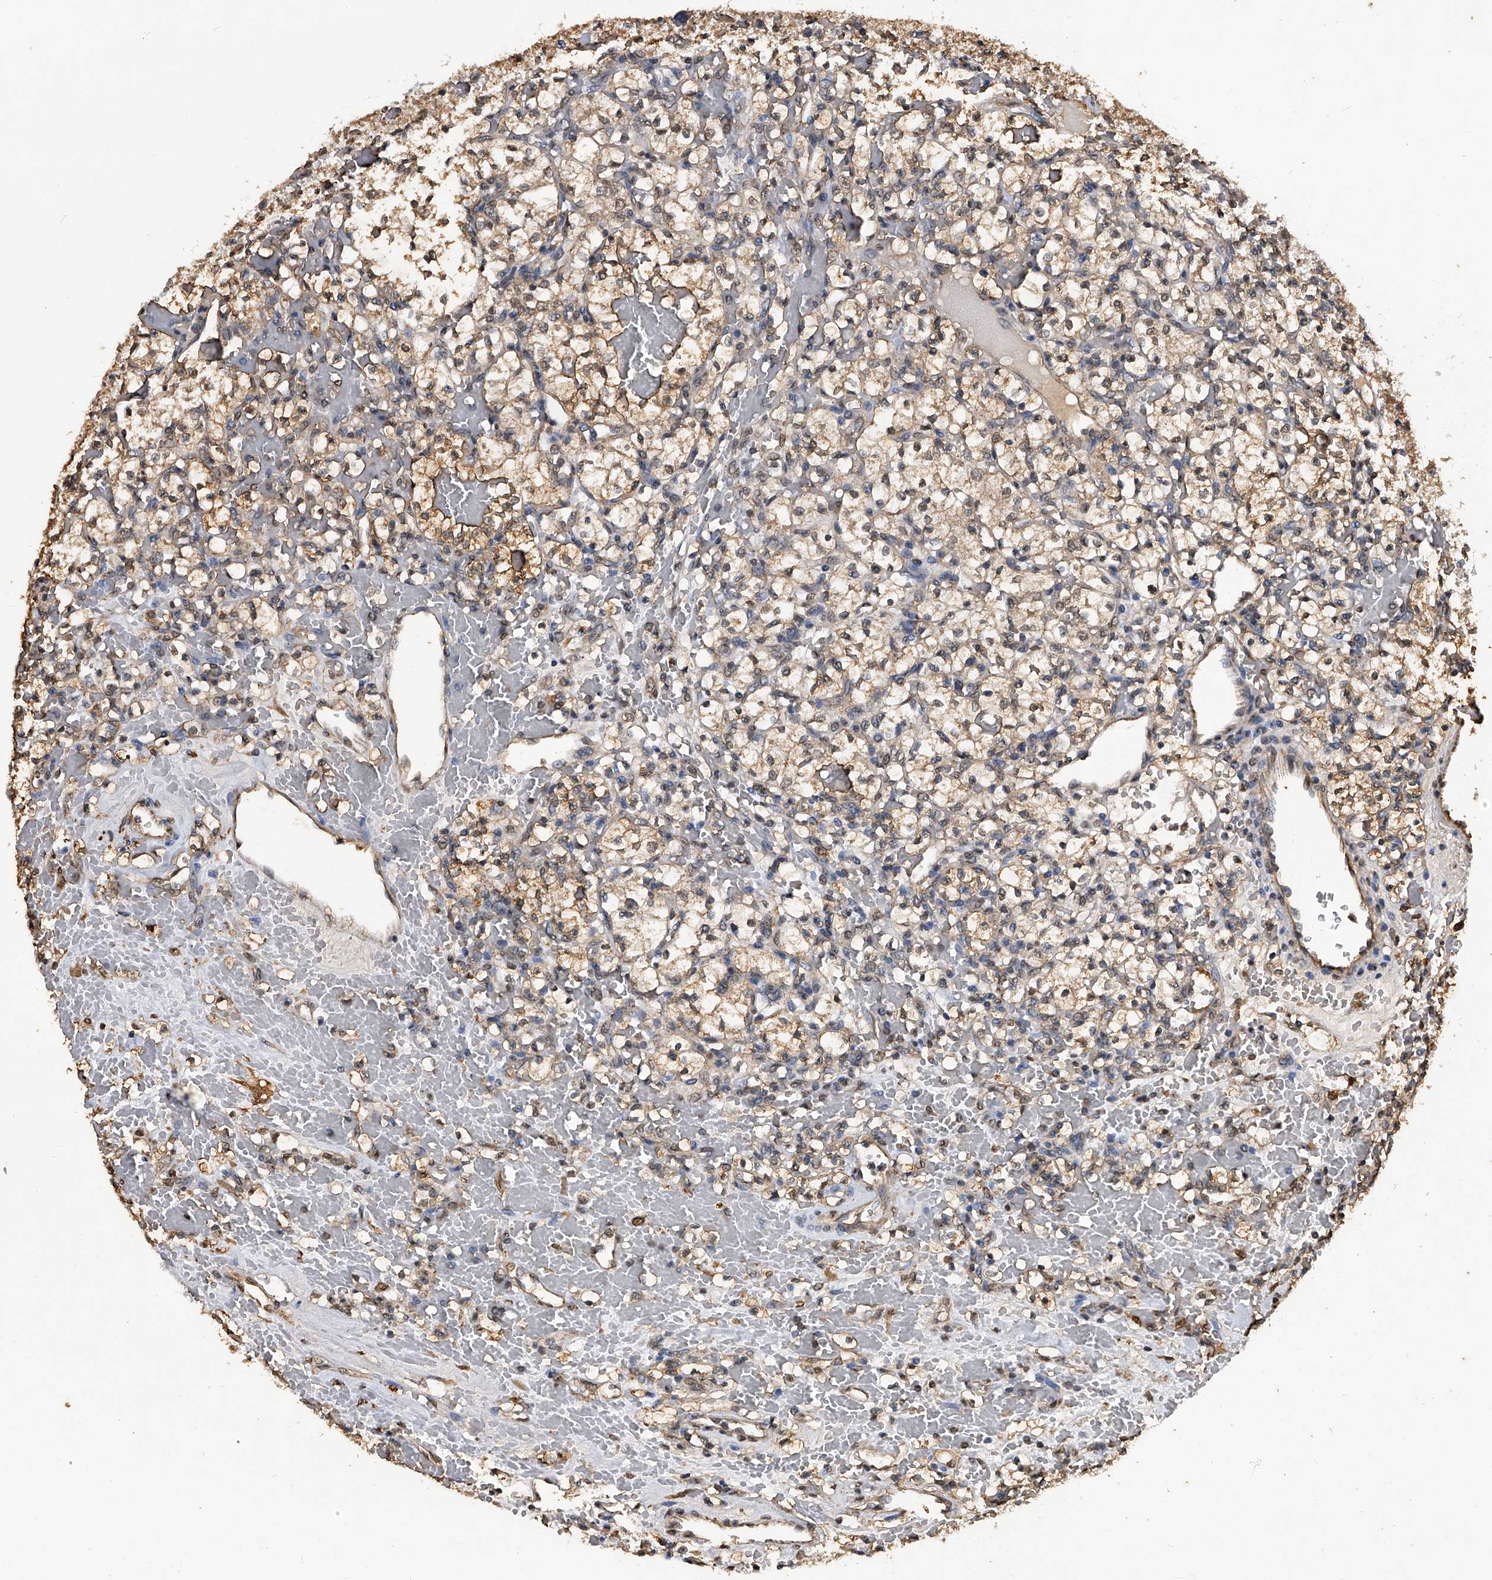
{"staining": {"intensity": "weak", "quantity": ">75%", "location": "cytoplasmic/membranous"}, "tissue": "renal cancer", "cell_type": "Tumor cells", "image_type": "cancer", "snomed": [{"axis": "morphology", "description": "Adenocarcinoma, NOS"}, {"axis": "topography", "description": "Kidney"}], "caption": "Weak cytoplasmic/membranous positivity is appreciated in about >75% of tumor cells in adenocarcinoma (renal). (DAB (3,3'-diaminobenzidine) IHC, brown staining for protein, blue staining for nuclei).", "gene": "FBXL4", "patient": {"sex": "female", "age": 60}}